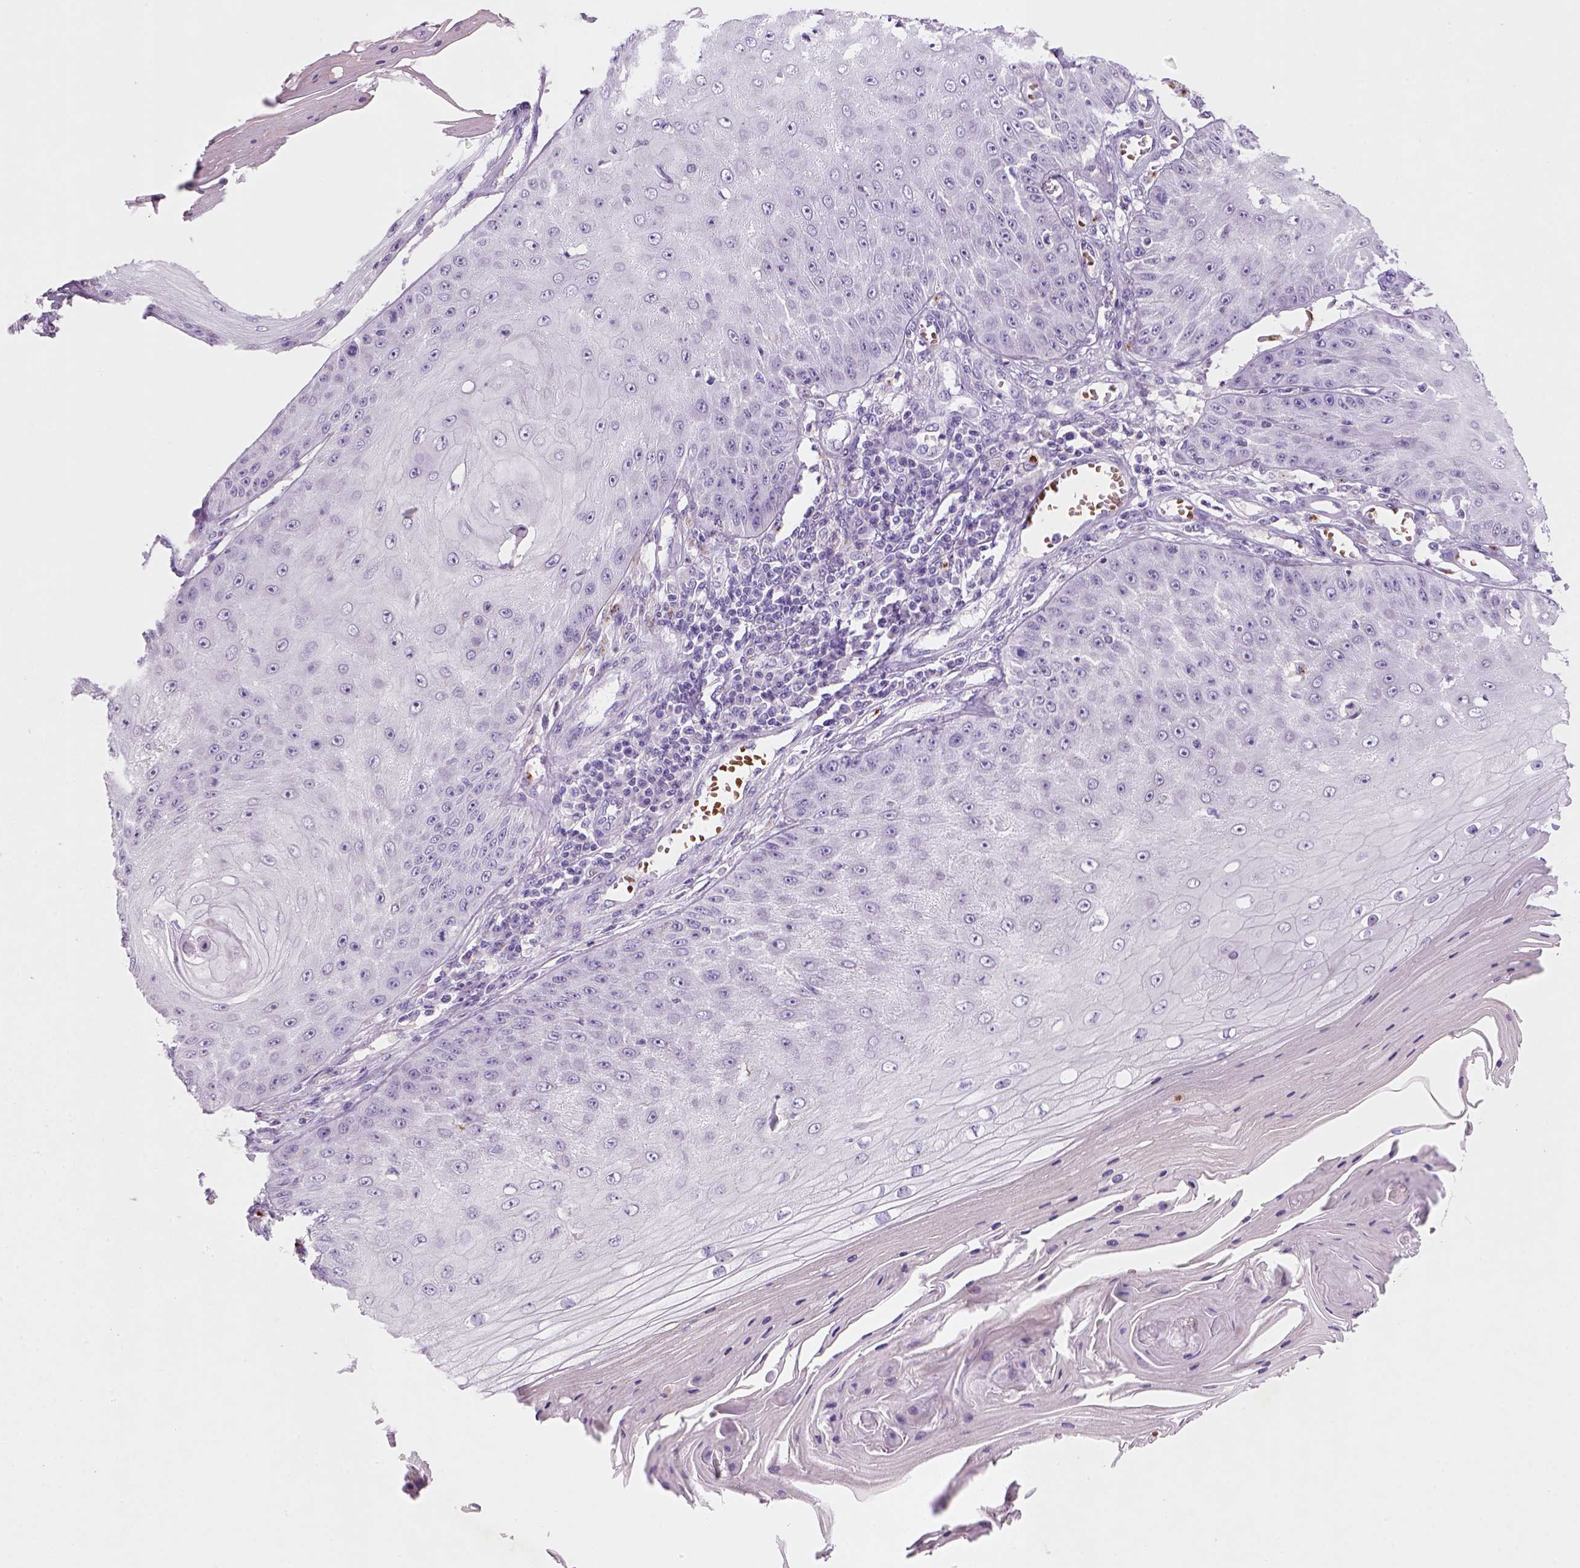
{"staining": {"intensity": "negative", "quantity": "none", "location": "none"}, "tissue": "skin cancer", "cell_type": "Tumor cells", "image_type": "cancer", "snomed": [{"axis": "morphology", "description": "Squamous cell carcinoma, NOS"}, {"axis": "topography", "description": "Skin"}], "caption": "Immunohistochemistry photomicrograph of skin cancer (squamous cell carcinoma) stained for a protein (brown), which demonstrates no expression in tumor cells.", "gene": "ZMAT4", "patient": {"sex": "male", "age": 70}}